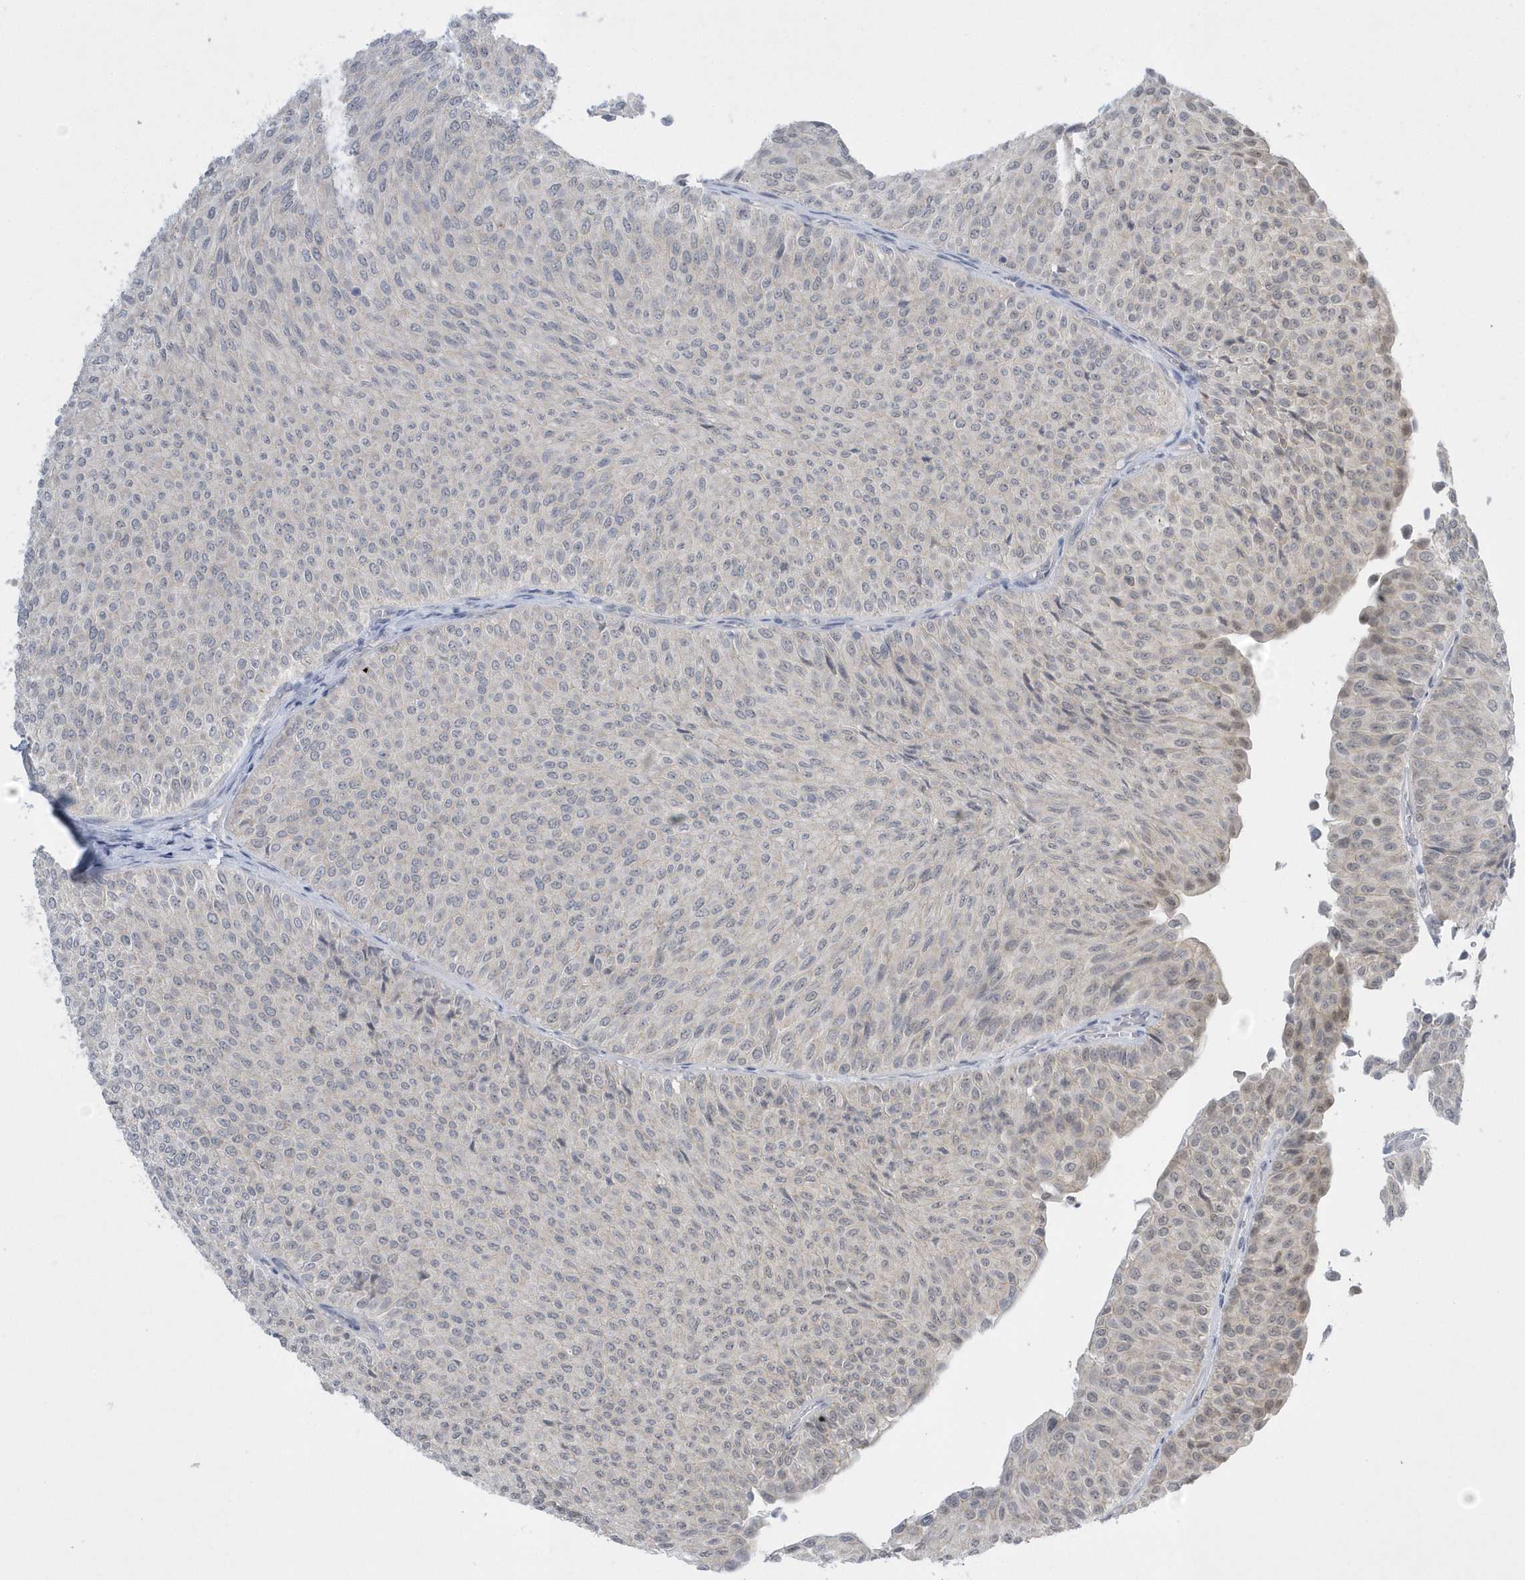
{"staining": {"intensity": "weak", "quantity": "<25%", "location": "nuclear"}, "tissue": "urothelial cancer", "cell_type": "Tumor cells", "image_type": "cancer", "snomed": [{"axis": "morphology", "description": "Urothelial carcinoma, Low grade"}, {"axis": "topography", "description": "Urinary bladder"}], "caption": "Tumor cells are negative for brown protein staining in urothelial cancer. Nuclei are stained in blue.", "gene": "ZC3H12D", "patient": {"sex": "male", "age": 78}}